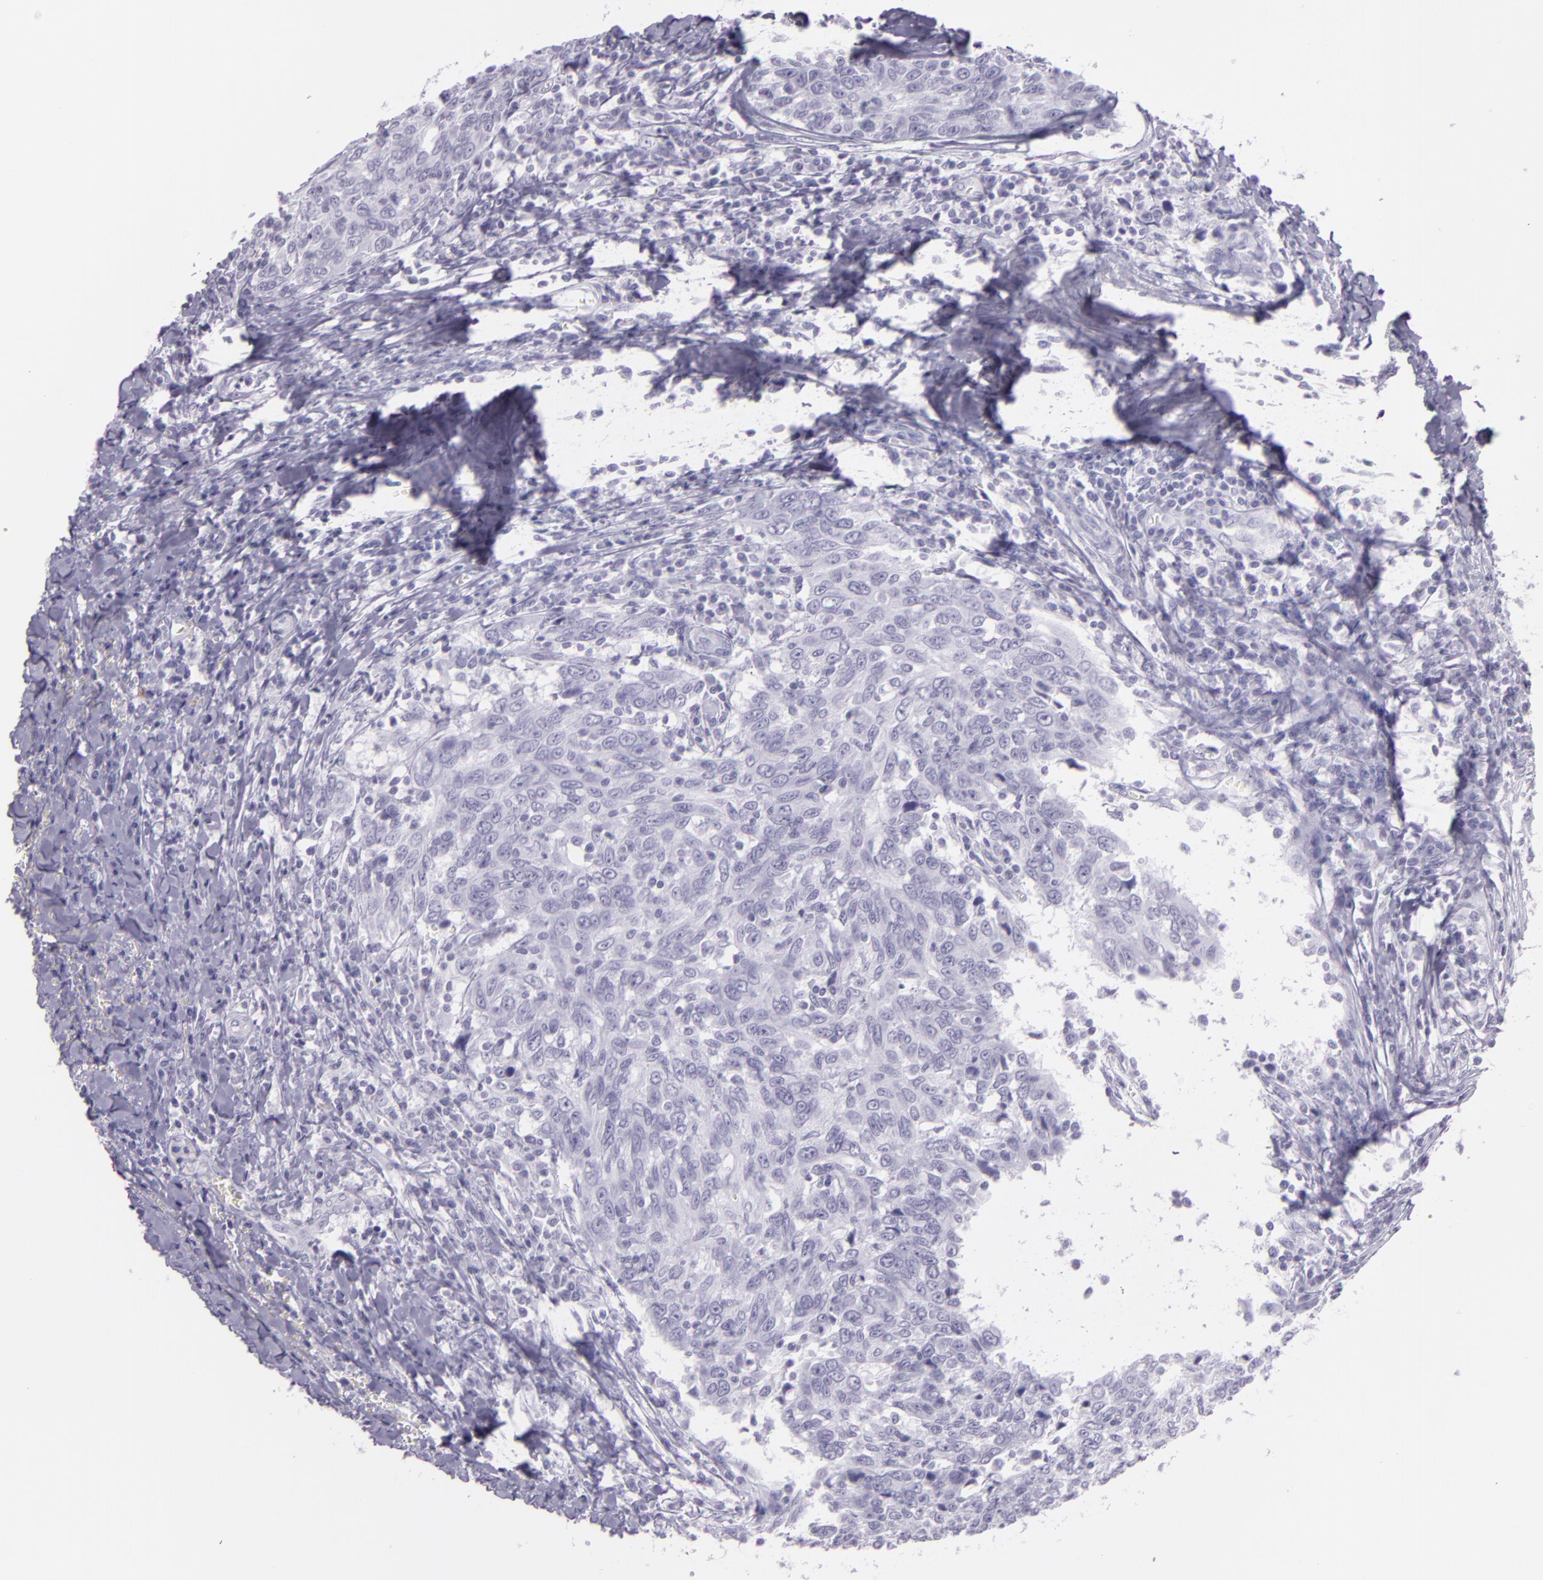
{"staining": {"intensity": "negative", "quantity": "none", "location": "none"}, "tissue": "breast cancer", "cell_type": "Tumor cells", "image_type": "cancer", "snomed": [{"axis": "morphology", "description": "Duct carcinoma"}, {"axis": "topography", "description": "Breast"}], "caption": "This is an immunohistochemistry (IHC) photomicrograph of breast cancer. There is no positivity in tumor cells.", "gene": "MUC6", "patient": {"sex": "female", "age": 50}}